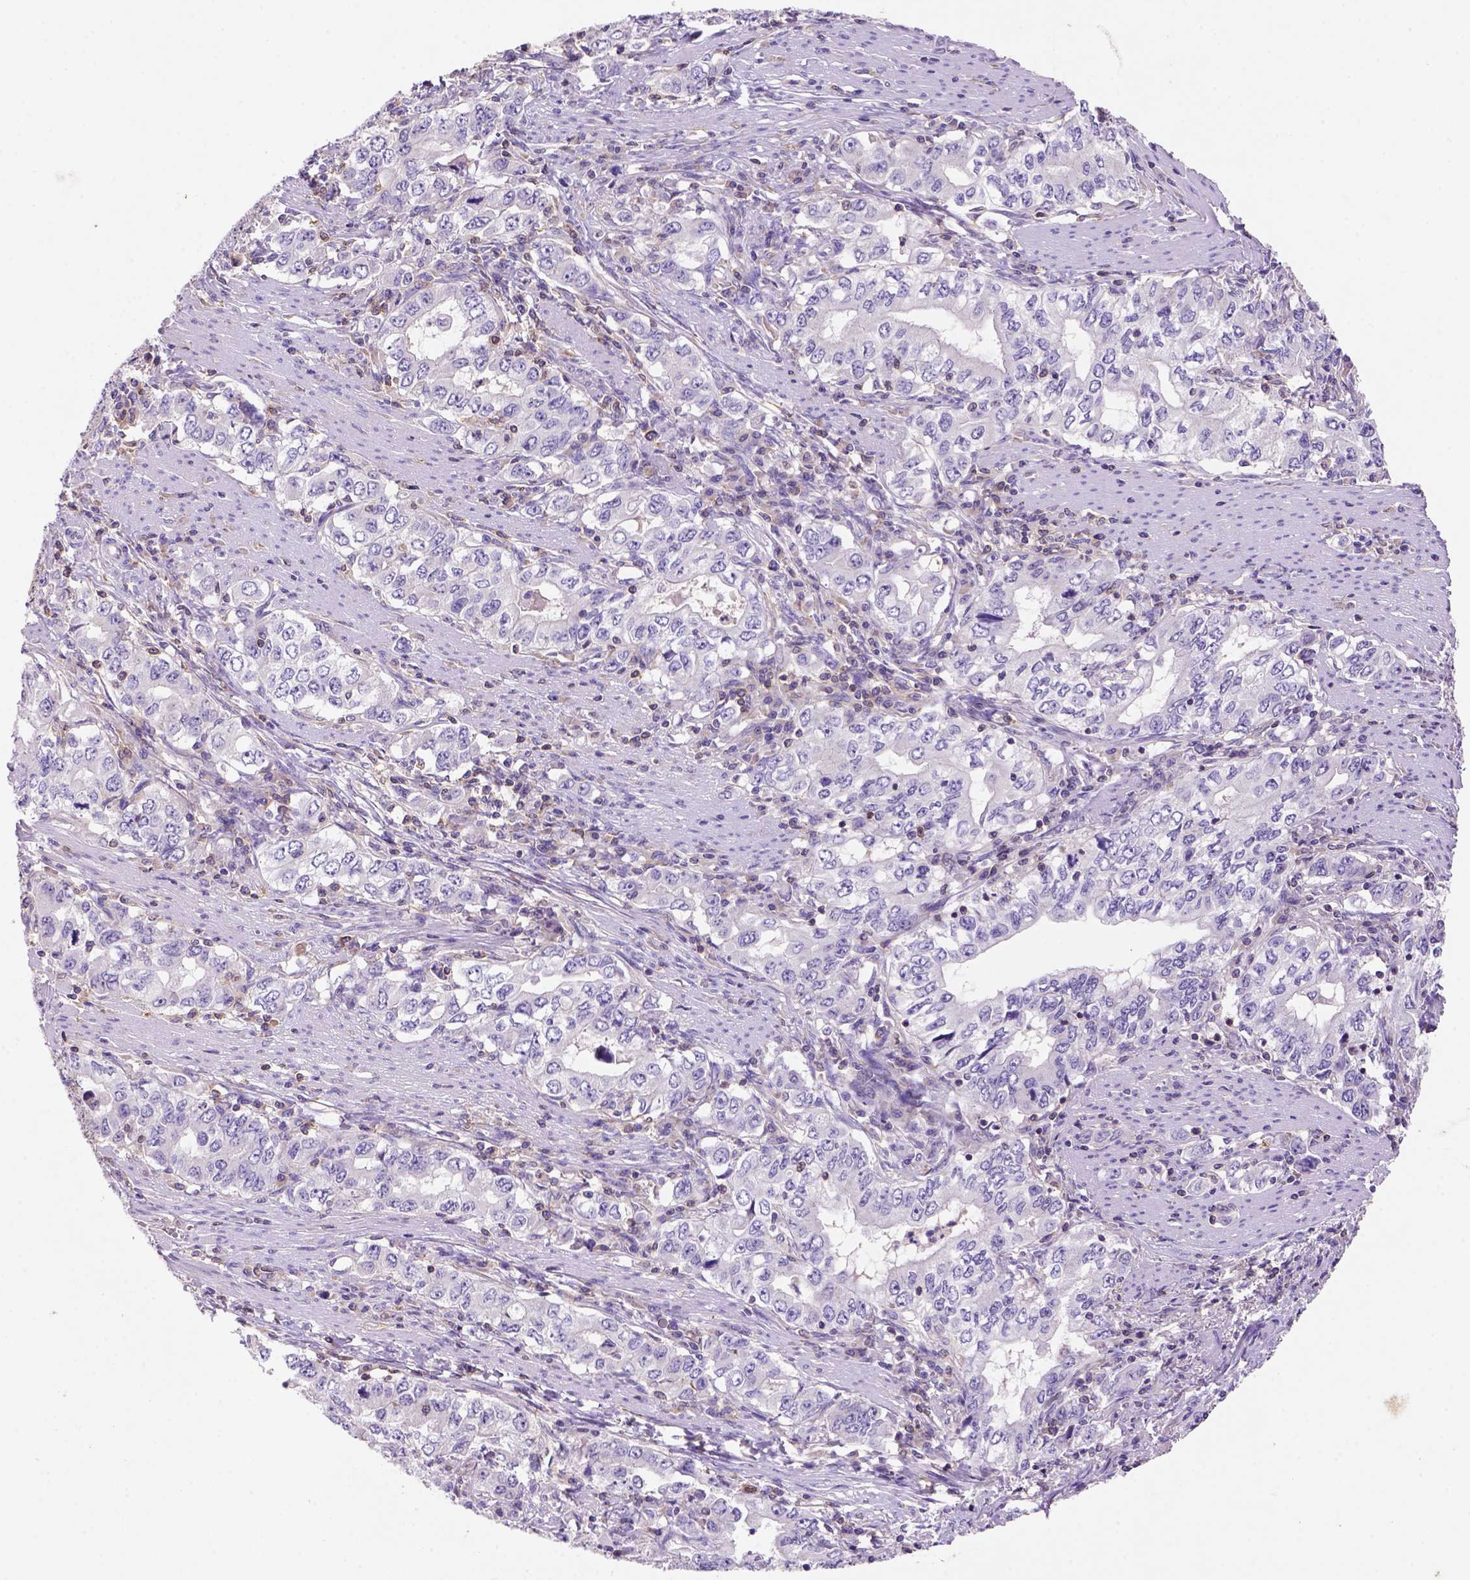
{"staining": {"intensity": "negative", "quantity": "none", "location": "none"}, "tissue": "stomach cancer", "cell_type": "Tumor cells", "image_type": "cancer", "snomed": [{"axis": "morphology", "description": "Adenocarcinoma, NOS"}, {"axis": "topography", "description": "Stomach, lower"}], "caption": "Tumor cells are negative for protein expression in human adenocarcinoma (stomach).", "gene": "INPP5D", "patient": {"sex": "female", "age": 72}}